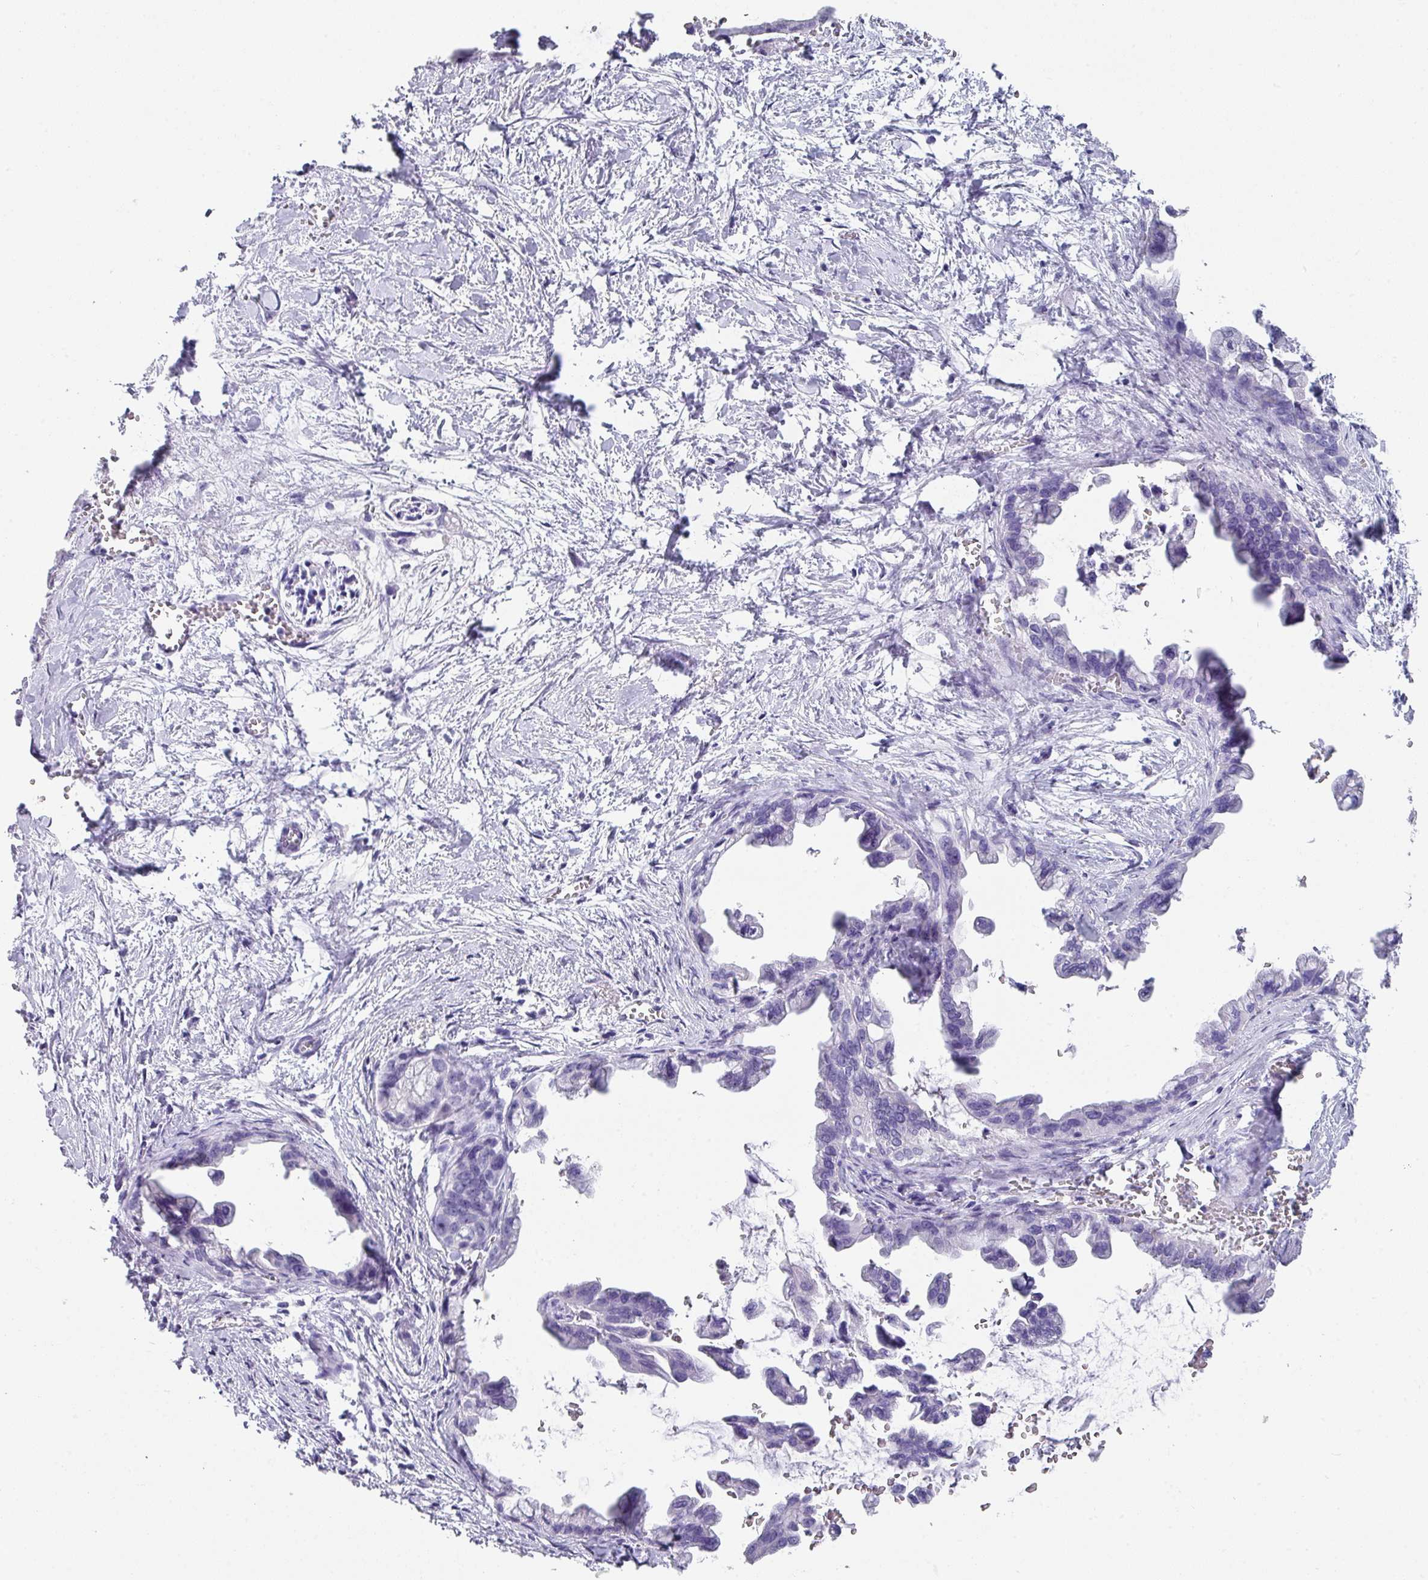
{"staining": {"intensity": "negative", "quantity": "none", "location": "none"}, "tissue": "pancreatic cancer", "cell_type": "Tumor cells", "image_type": "cancer", "snomed": [{"axis": "morphology", "description": "Adenocarcinoma, NOS"}, {"axis": "topography", "description": "Pancreas"}], "caption": "Micrograph shows no protein staining in tumor cells of pancreatic cancer (adenocarcinoma) tissue. (Brightfield microscopy of DAB immunohistochemistry at high magnification).", "gene": "PEX10", "patient": {"sex": "male", "age": 61}}